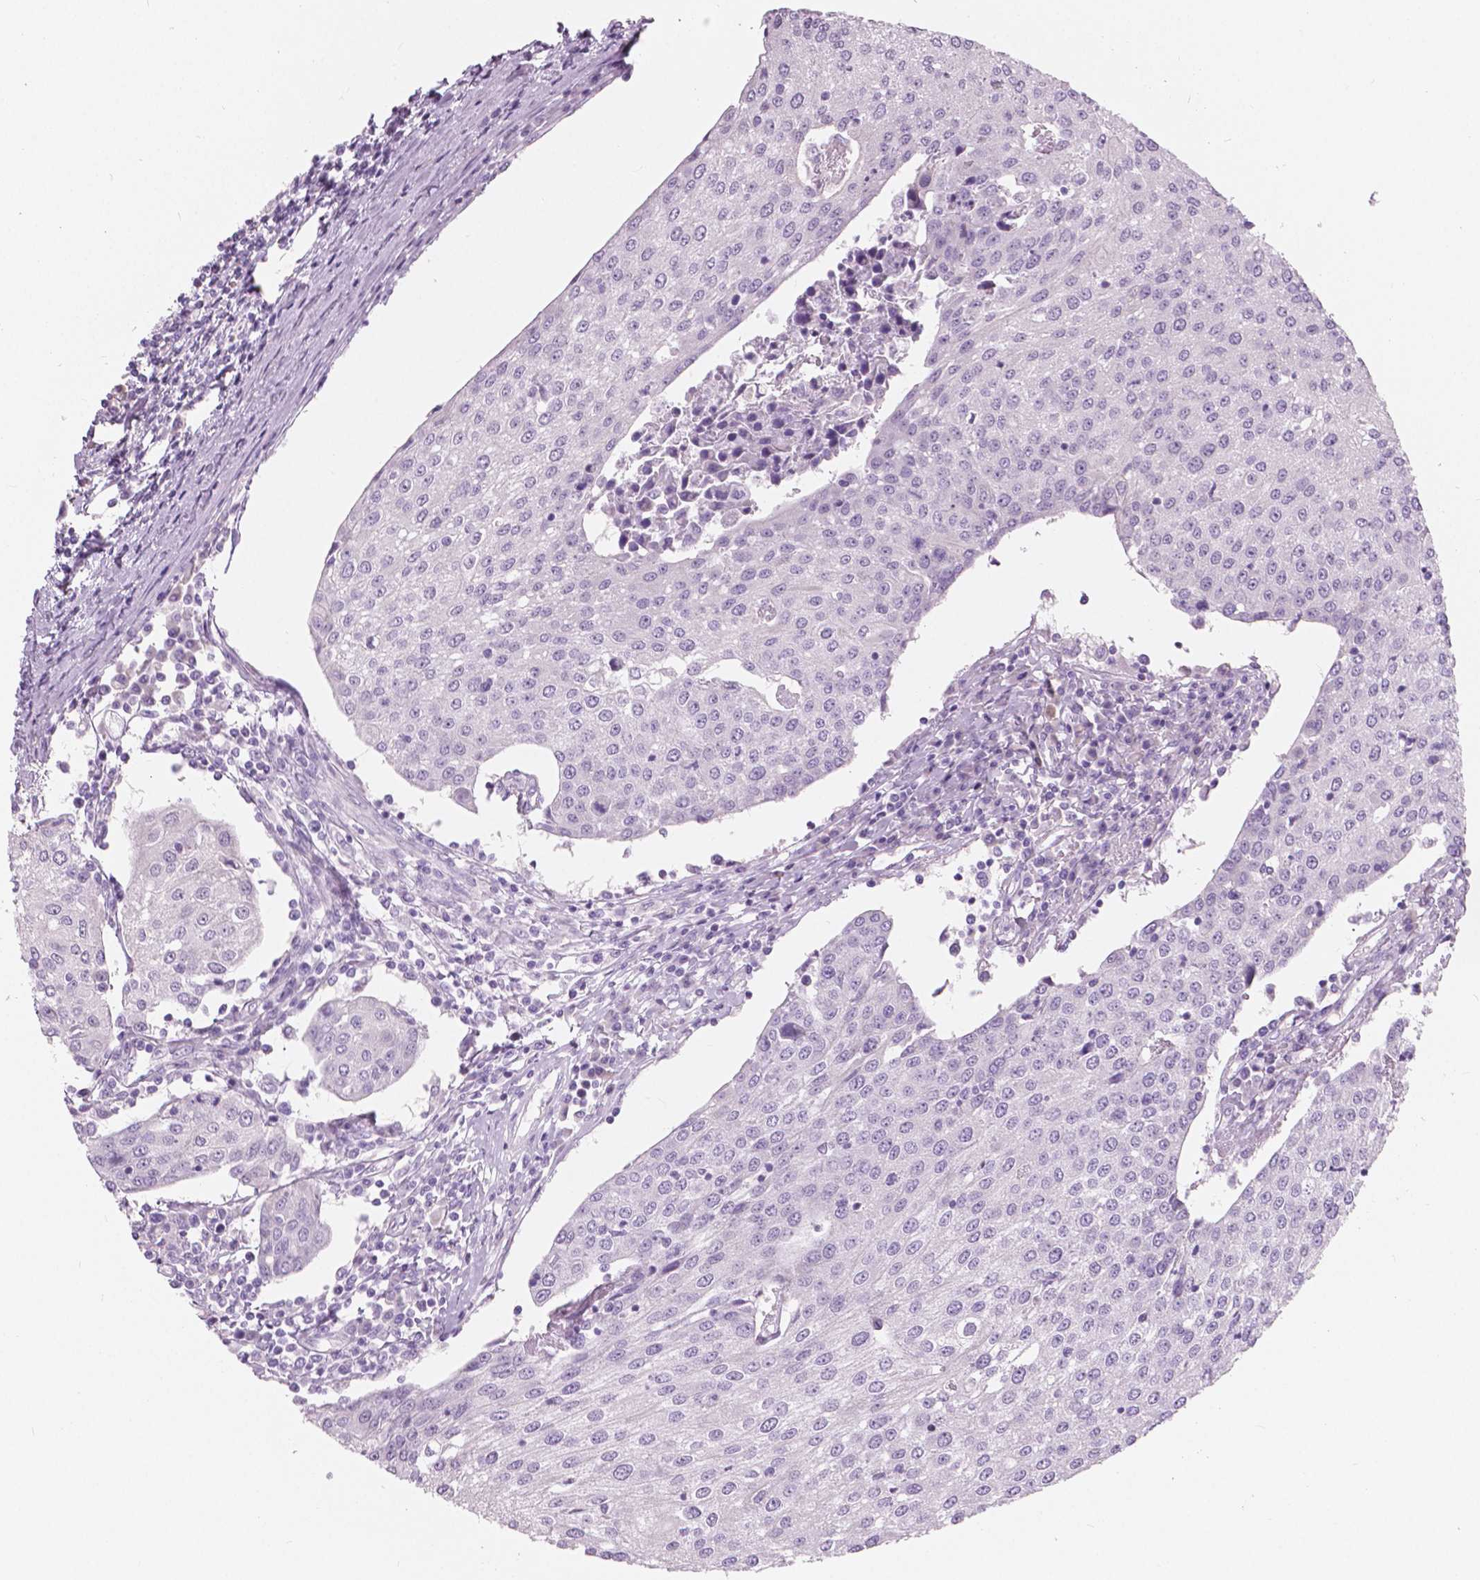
{"staining": {"intensity": "negative", "quantity": "none", "location": "none"}, "tissue": "urothelial cancer", "cell_type": "Tumor cells", "image_type": "cancer", "snomed": [{"axis": "morphology", "description": "Urothelial carcinoma, High grade"}, {"axis": "topography", "description": "Urinary bladder"}], "caption": "This is an immunohistochemistry image of human urothelial cancer. There is no positivity in tumor cells.", "gene": "A4GNT", "patient": {"sex": "female", "age": 85}}